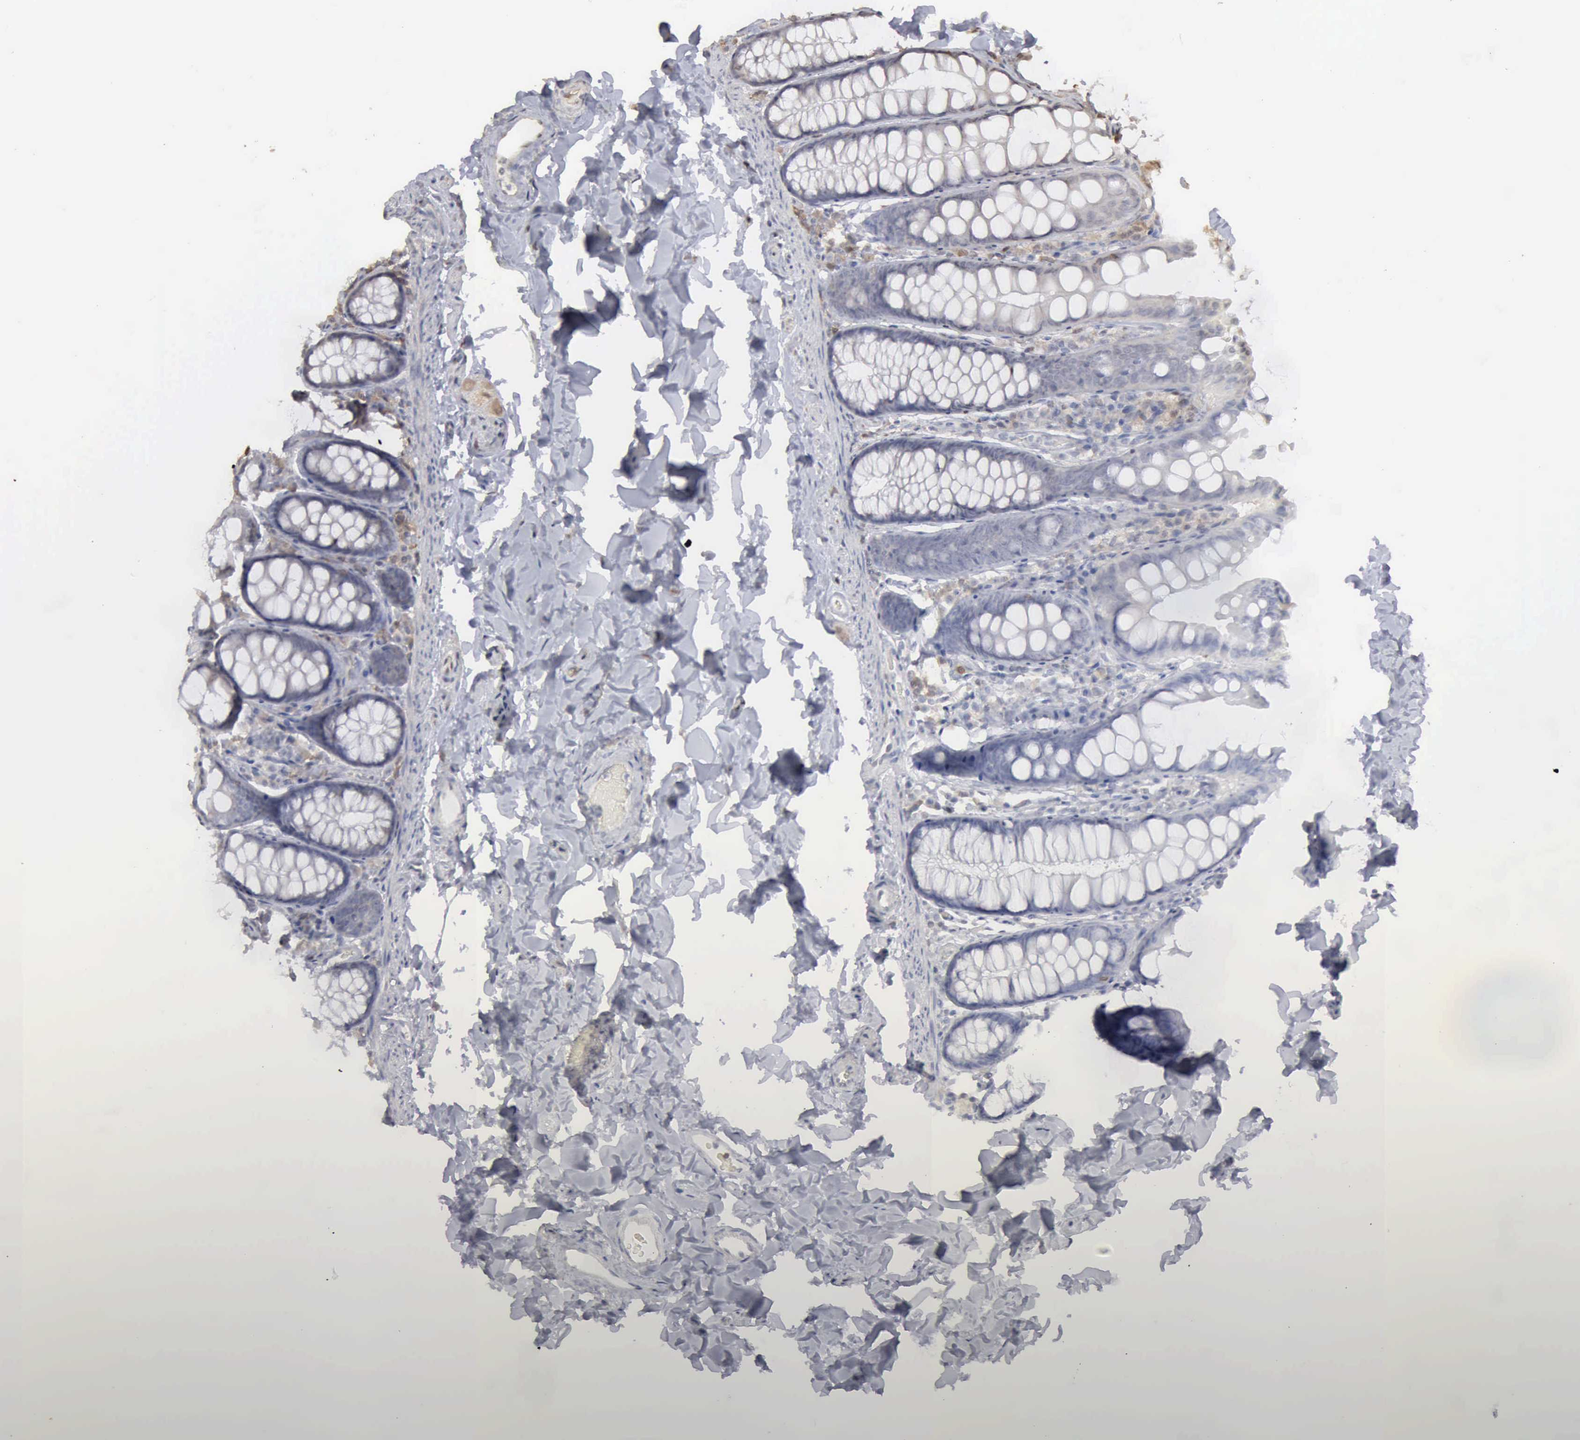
{"staining": {"intensity": "moderate", "quantity": "<25%", "location": "nuclear"}, "tissue": "colon", "cell_type": "Endothelial cells", "image_type": "normal", "snomed": [{"axis": "morphology", "description": "Normal tissue, NOS"}, {"axis": "topography", "description": "Colon"}], "caption": "Moderate nuclear expression for a protein is seen in about <25% of endothelial cells of unremarkable colon using immunohistochemistry (IHC).", "gene": "STAT1", "patient": {"sex": "female", "age": 61}}